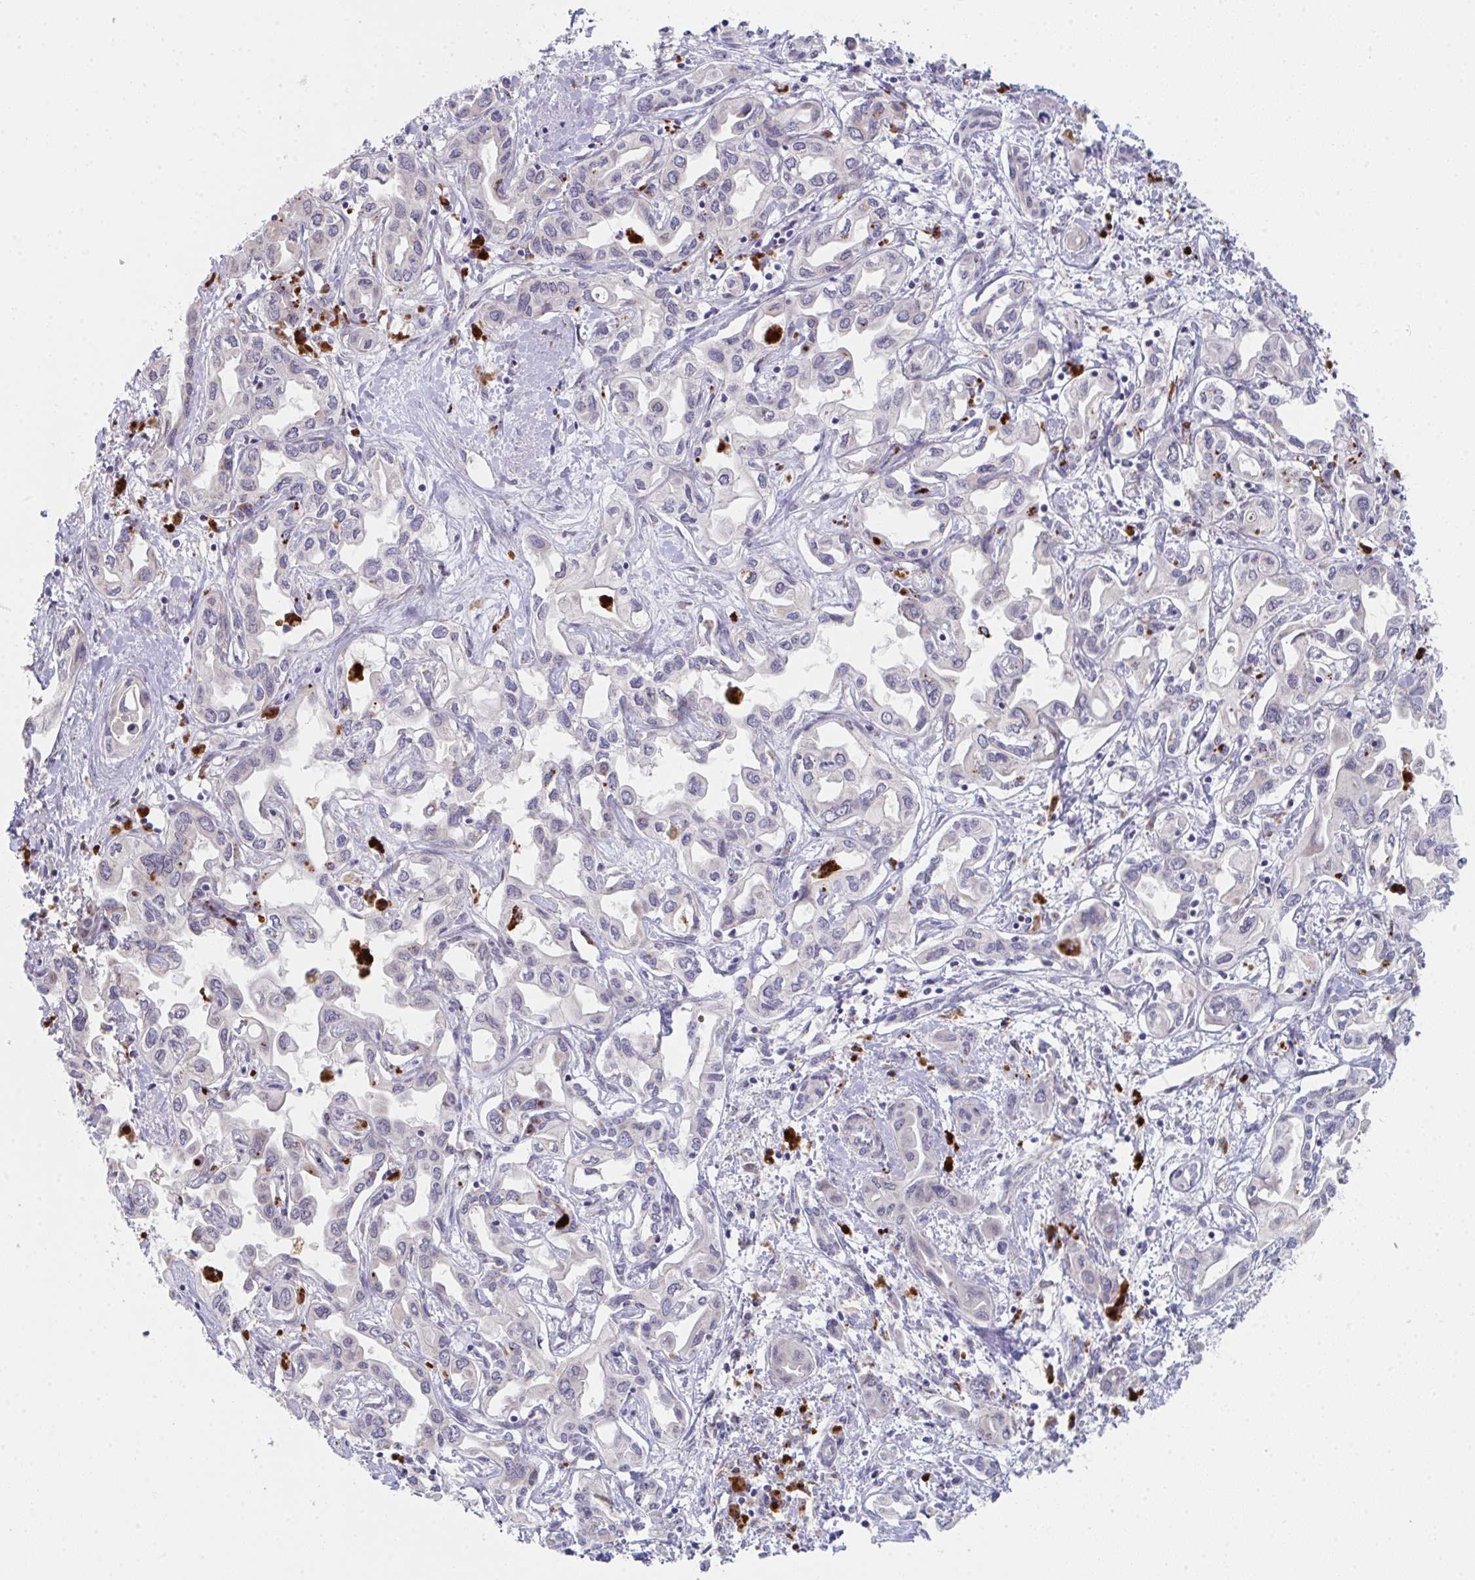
{"staining": {"intensity": "negative", "quantity": "none", "location": "none"}, "tissue": "liver cancer", "cell_type": "Tumor cells", "image_type": "cancer", "snomed": [{"axis": "morphology", "description": "Cholangiocarcinoma"}, {"axis": "topography", "description": "Liver"}], "caption": "Immunohistochemical staining of human liver cancer (cholangiocarcinoma) reveals no significant expression in tumor cells.", "gene": "VWDE", "patient": {"sex": "female", "age": 64}}